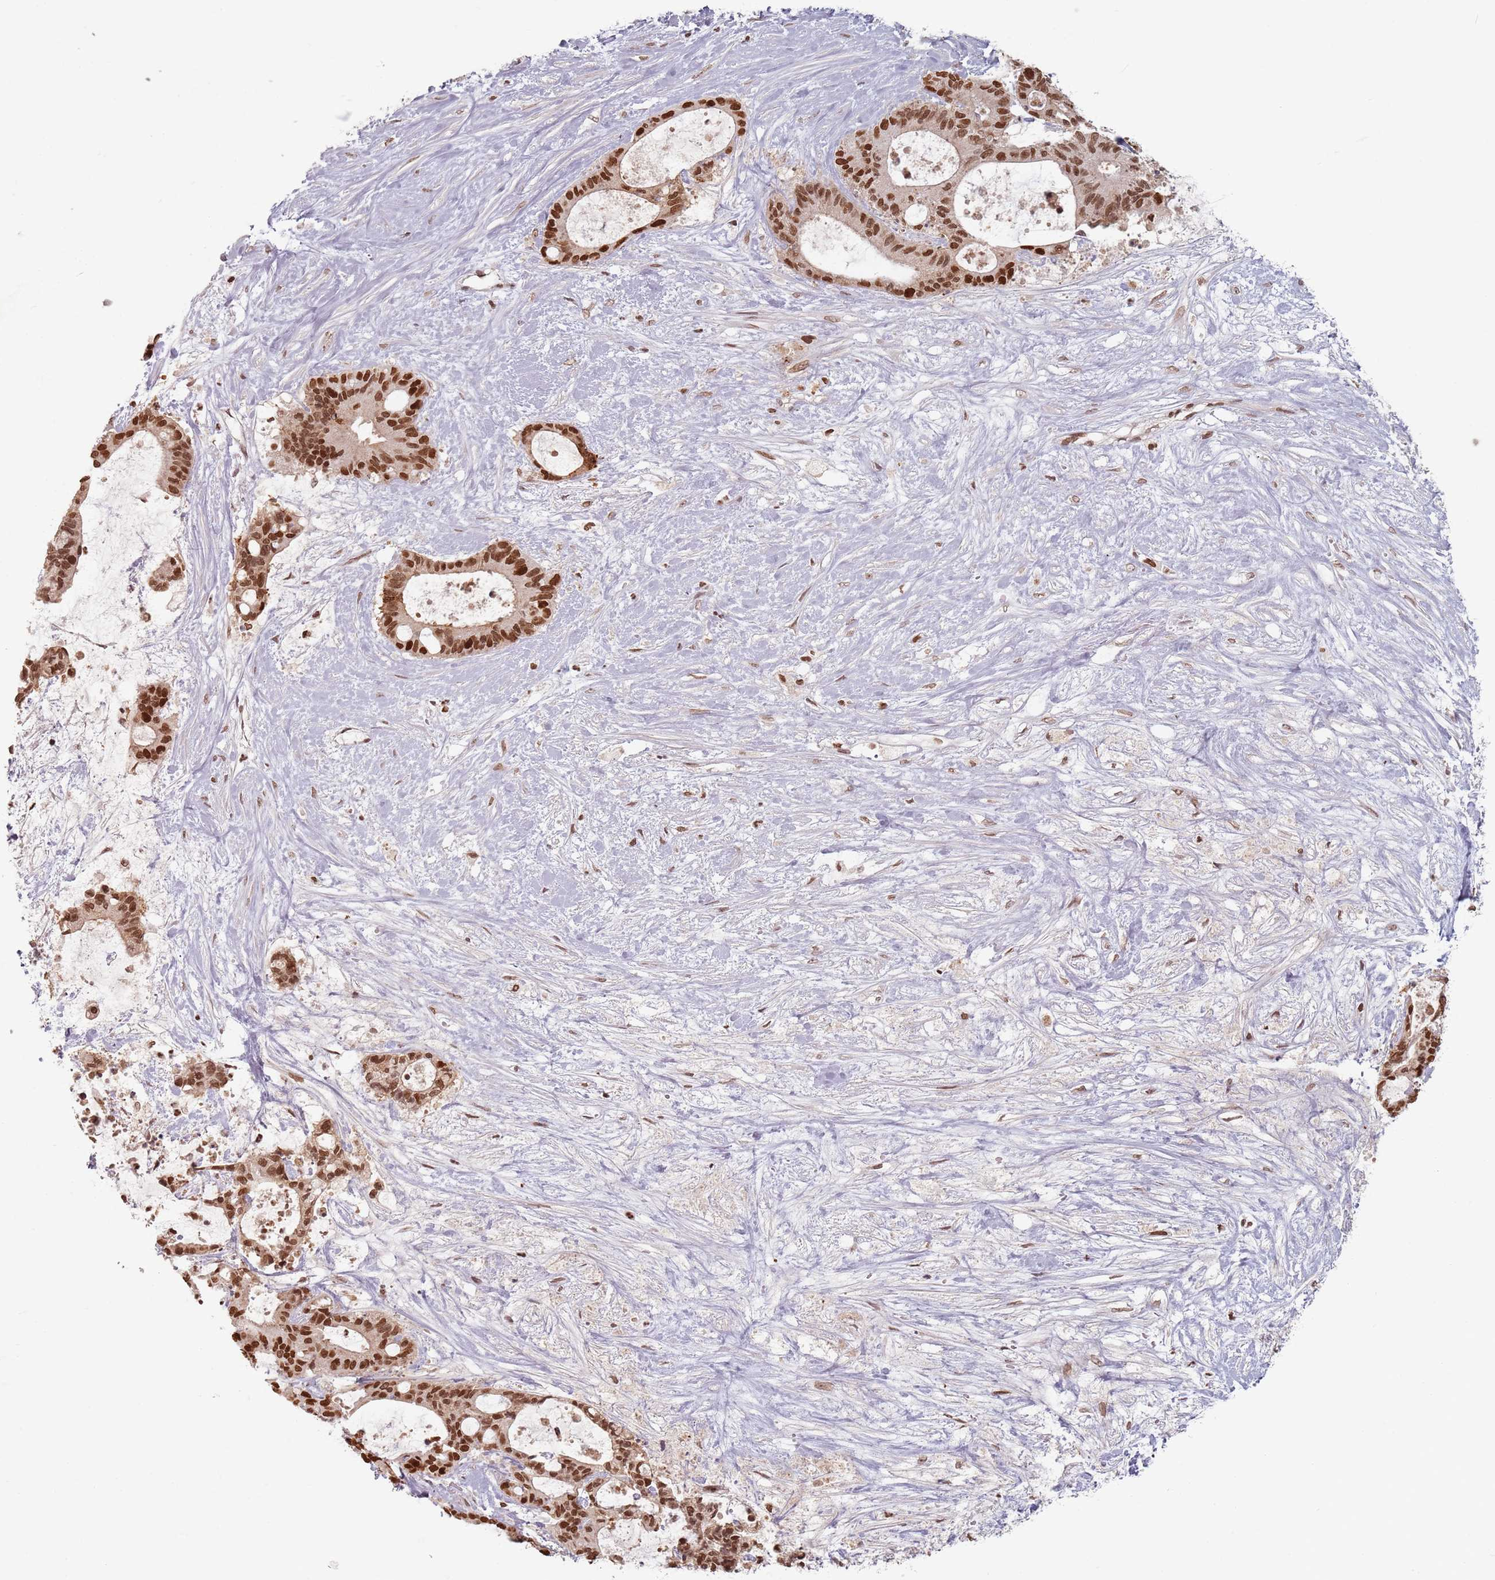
{"staining": {"intensity": "strong", "quantity": ">75%", "location": "nuclear"}, "tissue": "liver cancer", "cell_type": "Tumor cells", "image_type": "cancer", "snomed": [{"axis": "morphology", "description": "Normal tissue, NOS"}, {"axis": "morphology", "description": "Cholangiocarcinoma"}, {"axis": "topography", "description": "Liver"}, {"axis": "topography", "description": "Peripheral nerve tissue"}], "caption": "This is a photomicrograph of immunohistochemistry (IHC) staining of liver cholangiocarcinoma, which shows strong positivity in the nuclear of tumor cells.", "gene": "NUP50", "patient": {"sex": "female", "age": 73}}